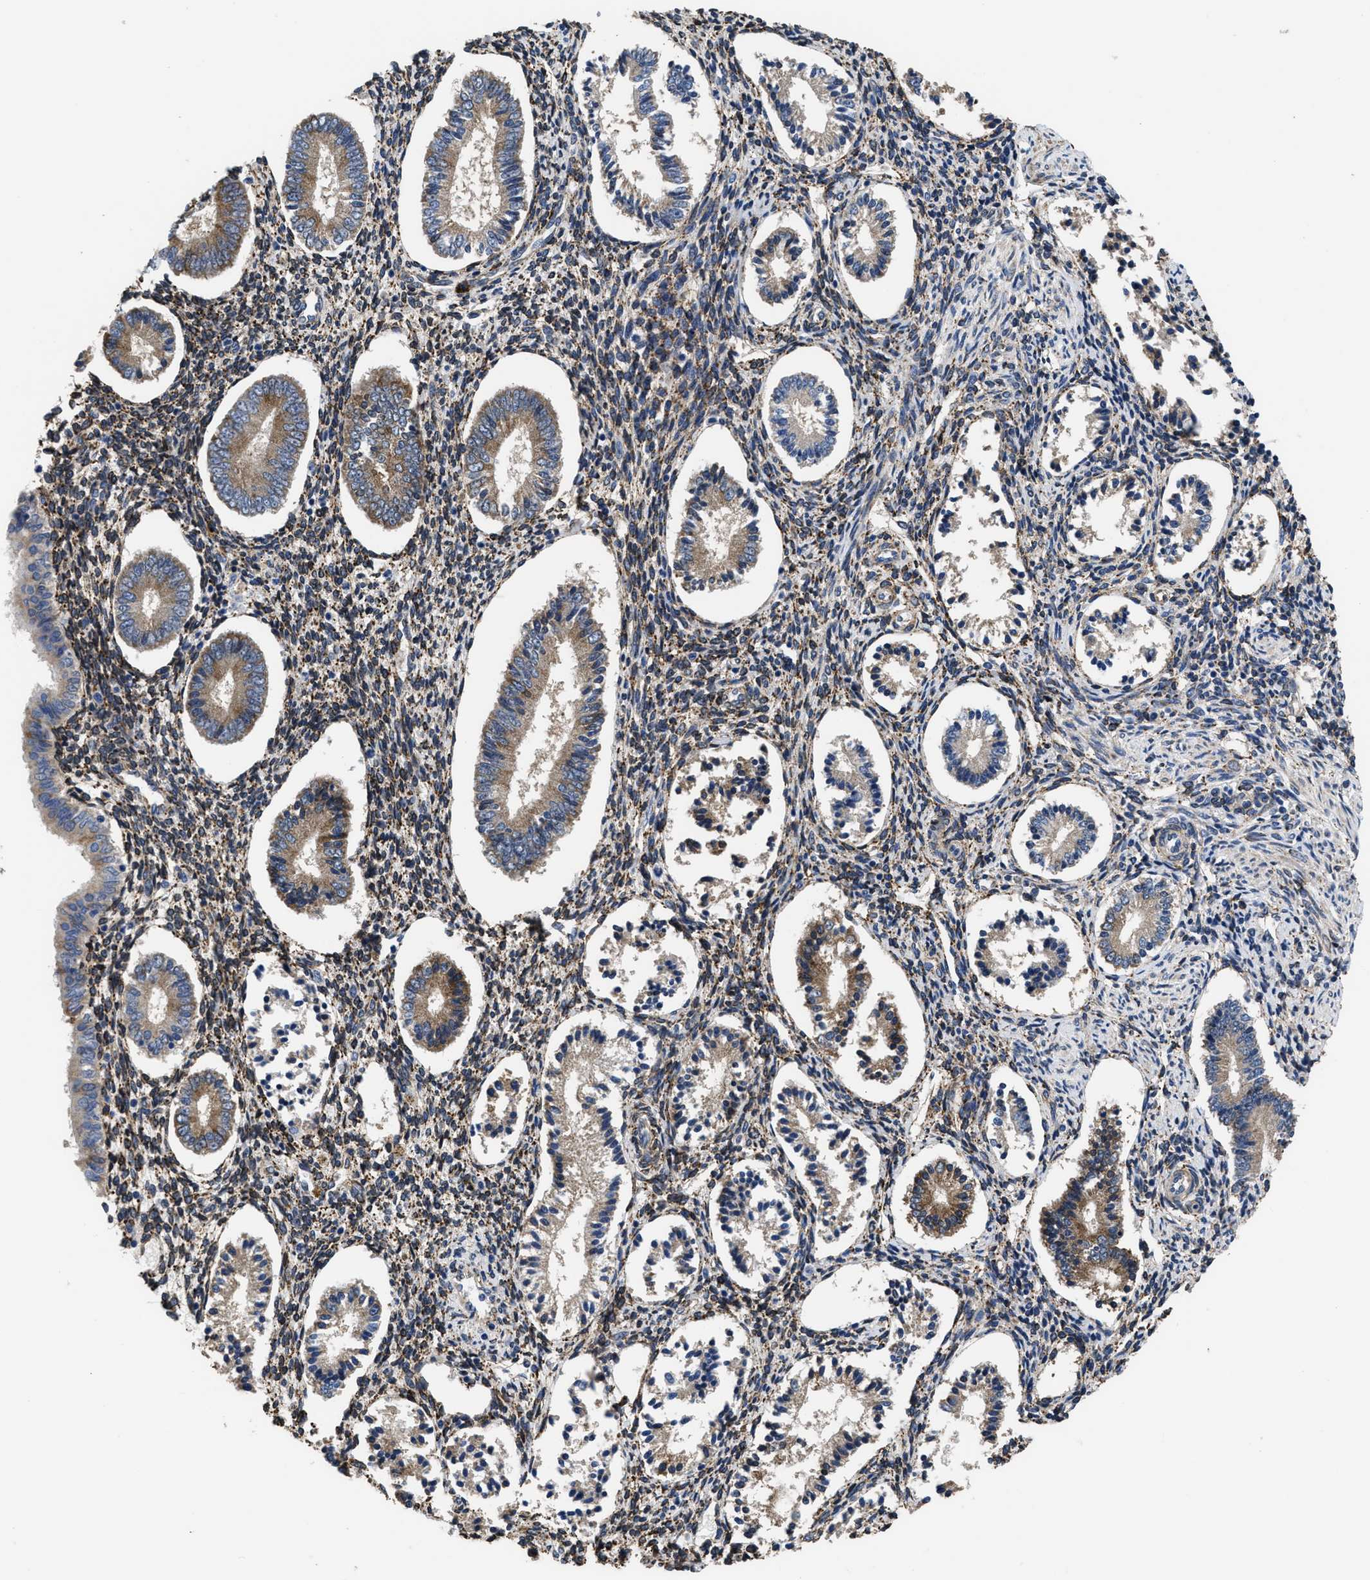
{"staining": {"intensity": "strong", "quantity": "25%-75%", "location": "cytoplasmic/membranous"}, "tissue": "endometrium", "cell_type": "Cells in endometrial stroma", "image_type": "normal", "snomed": [{"axis": "morphology", "description": "Normal tissue, NOS"}, {"axis": "topography", "description": "Endometrium"}], "caption": "This micrograph reveals benign endometrium stained with IHC to label a protein in brown. The cytoplasmic/membranous of cells in endometrial stroma show strong positivity for the protein. Nuclei are counter-stained blue.", "gene": "SQLE", "patient": {"sex": "female", "age": 42}}